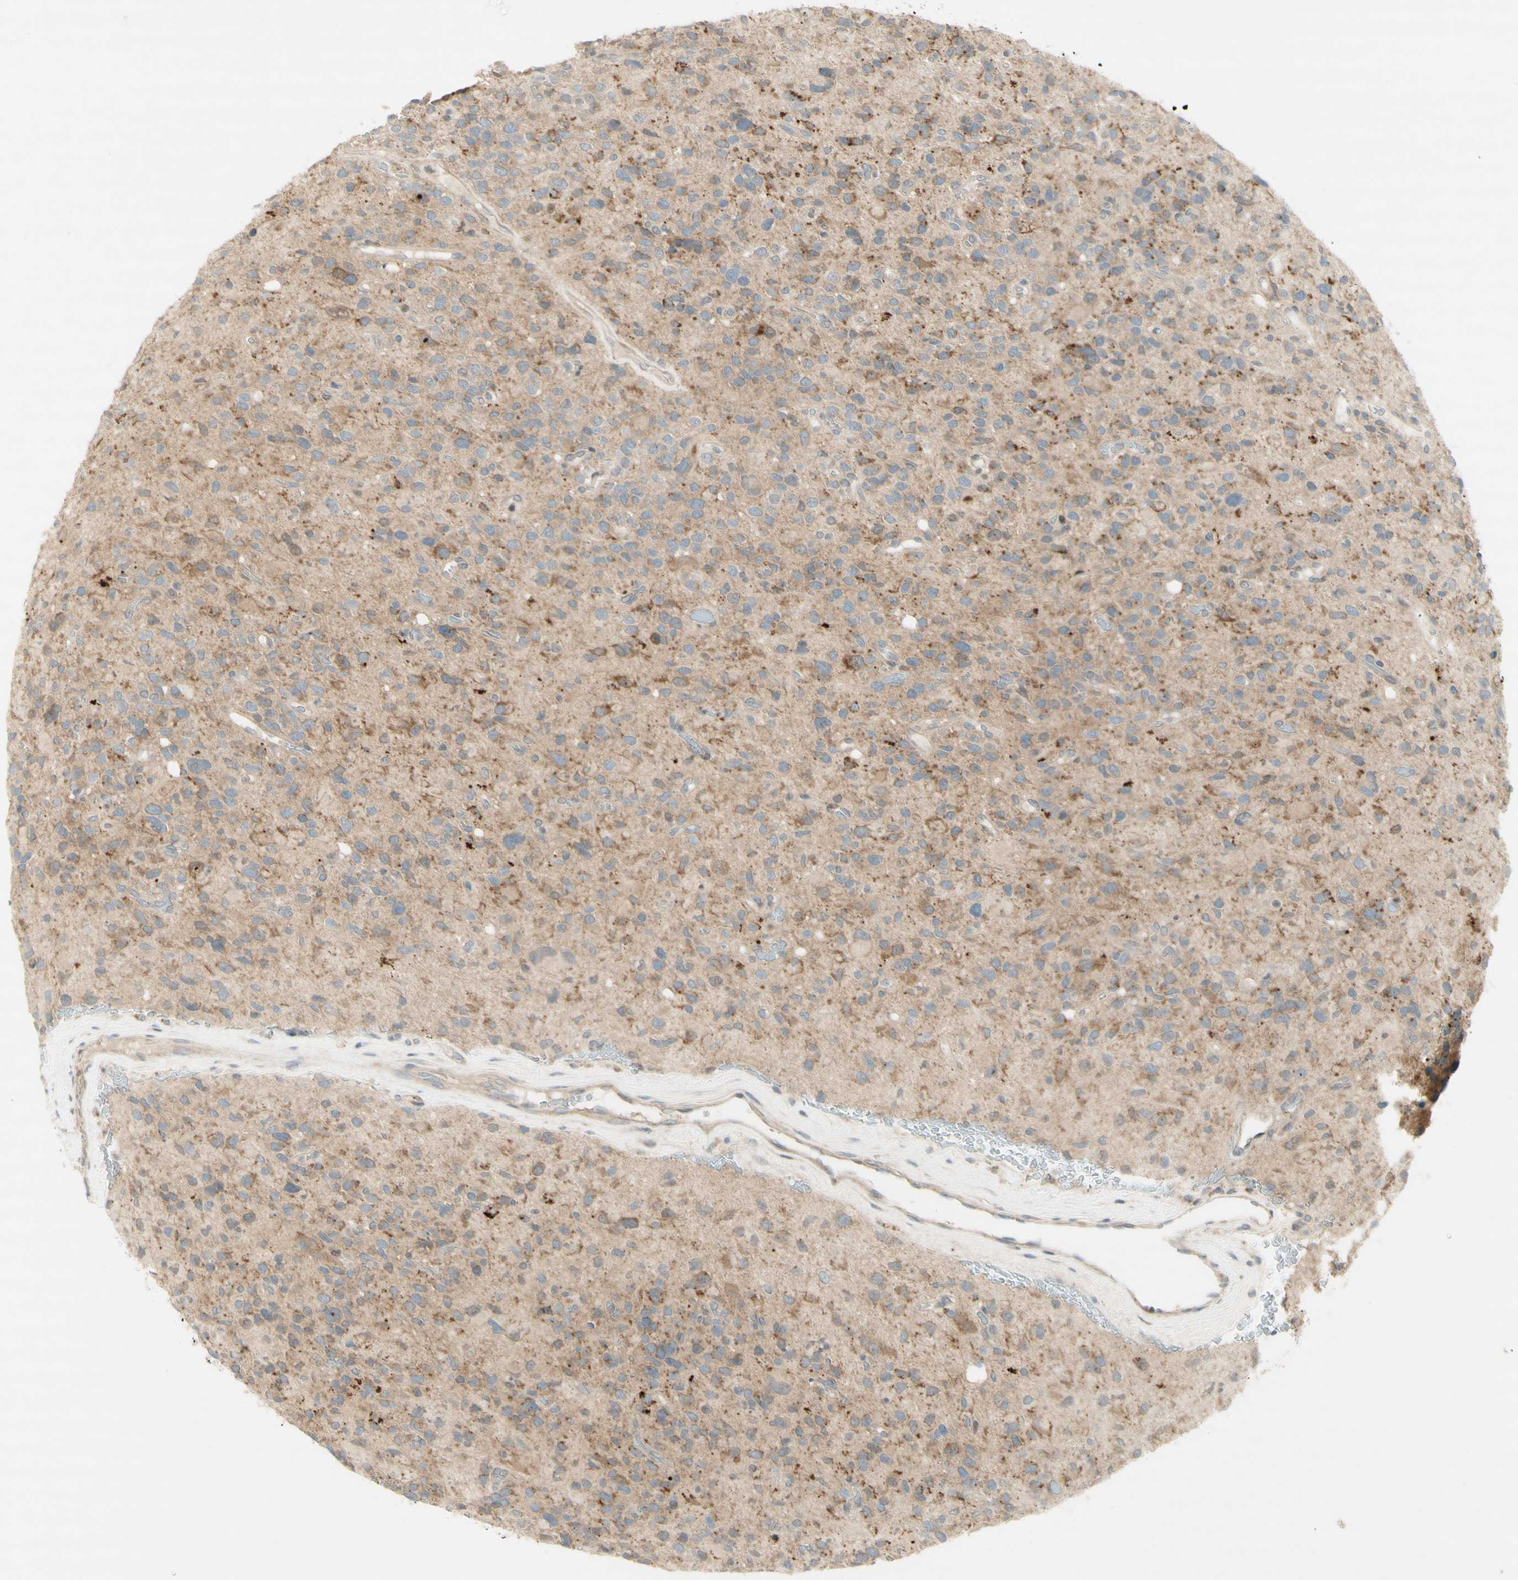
{"staining": {"intensity": "moderate", "quantity": "25%-75%", "location": "cytoplasmic/membranous"}, "tissue": "glioma", "cell_type": "Tumor cells", "image_type": "cancer", "snomed": [{"axis": "morphology", "description": "Glioma, malignant, High grade"}, {"axis": "topography", "description": "Brain"}], "caption": "Protein expression analysis of glioma displays moderate cytoplasmic/membranous expression in about 25%-75% of tumor cells. (DAB (3,3'-diaminobenzidine) = brown stain, brightfield microscopy at high magnification).", "gene": "ETF1", "patient": {"sex": "male", "age": 48}}